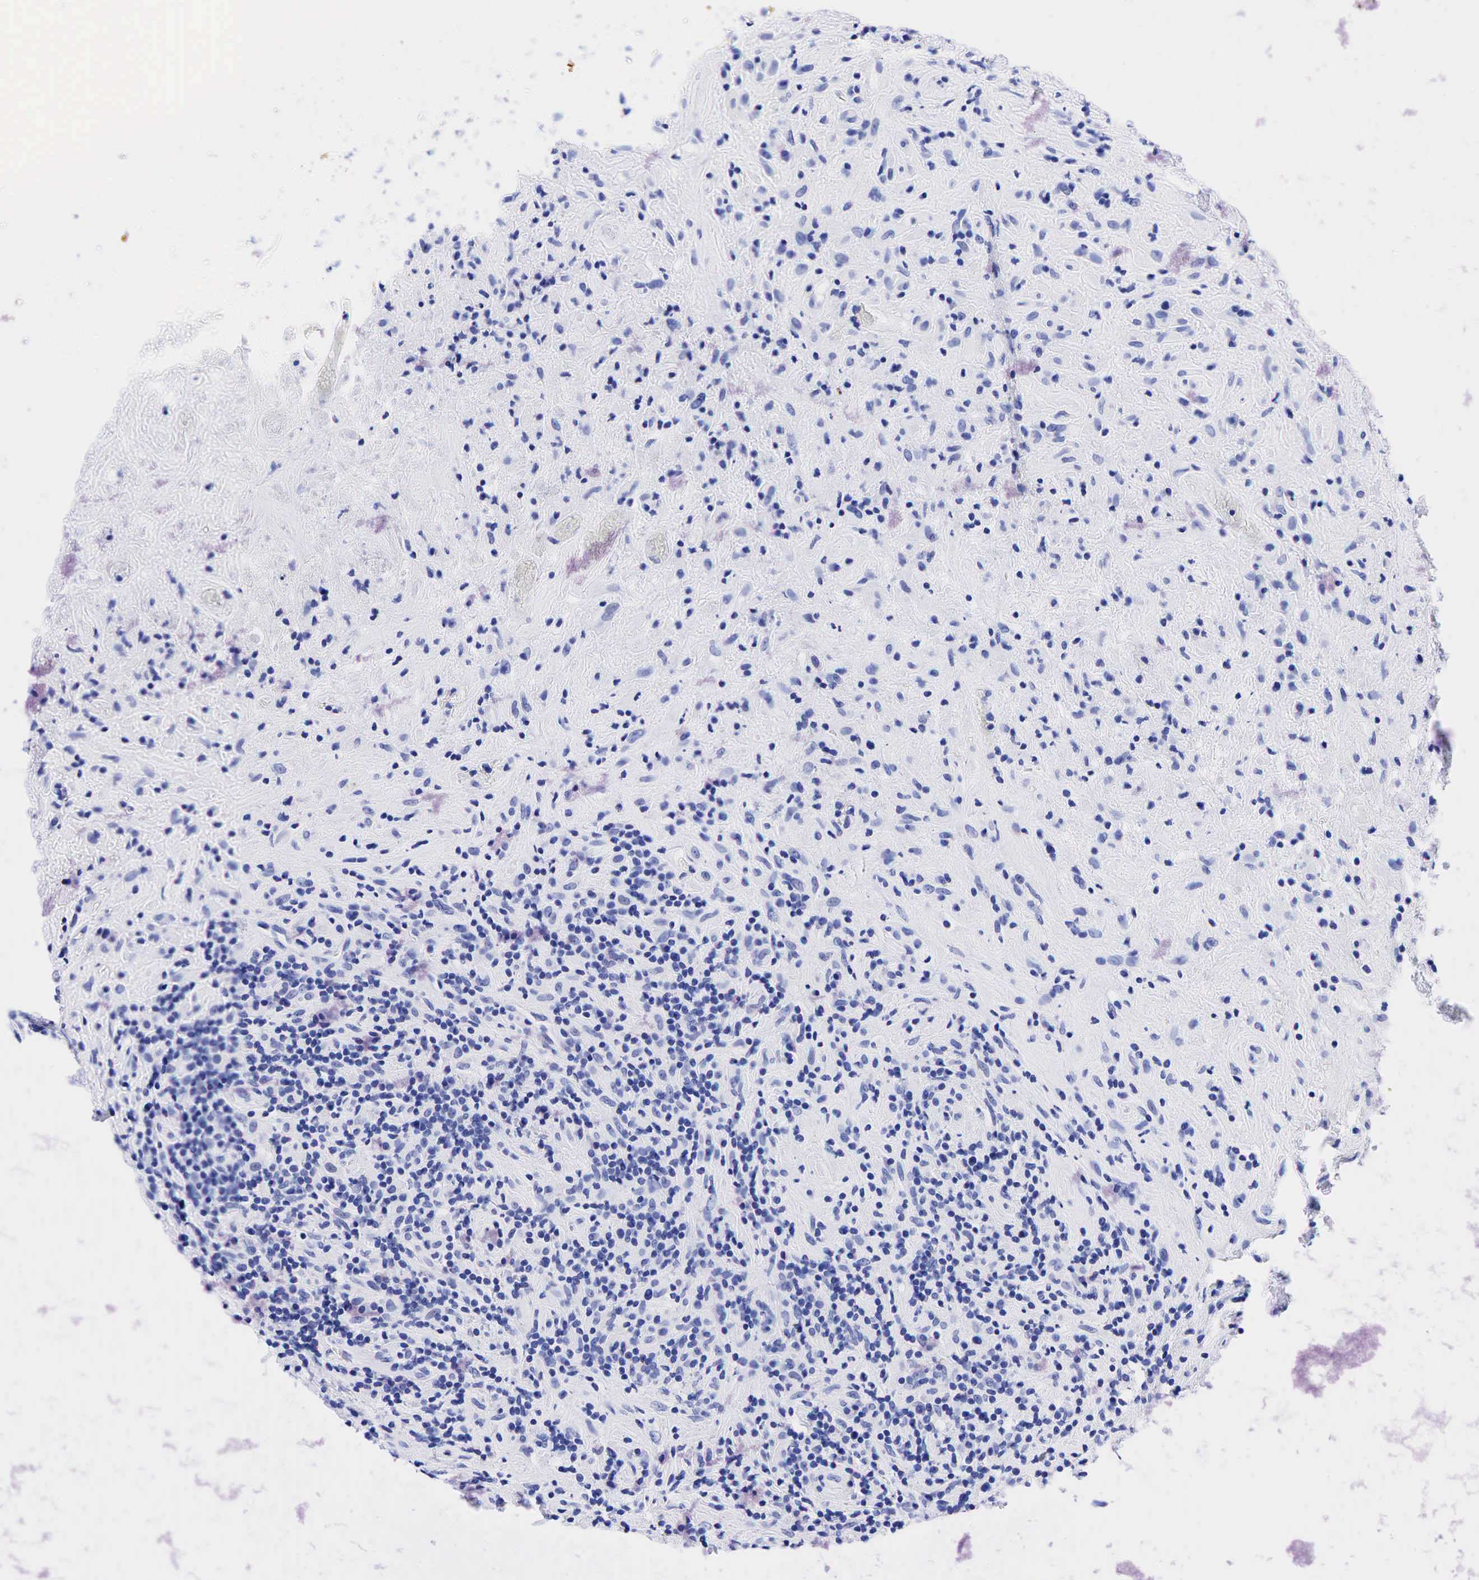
{"staining": {"intensity": "negative", "quantity": "none", "location": "none"}, "tissue": "lymphoma", "cell_type": "Tumor cells", "image_type": "cancer", "snomed": [{"axis": "morphology", "description": "Hodgkin's disease, NOS"}, {"axis": "topography", "description": "Lymph node"}], "caption": "DAB (3,3'-diaminobenzidine) immunohistochemical staining of human Hodgkin's disease demonstrates no significant positivity in tumor cells.", "gene": "KRT19", "patient": {"sex": "male", "age": 46}}